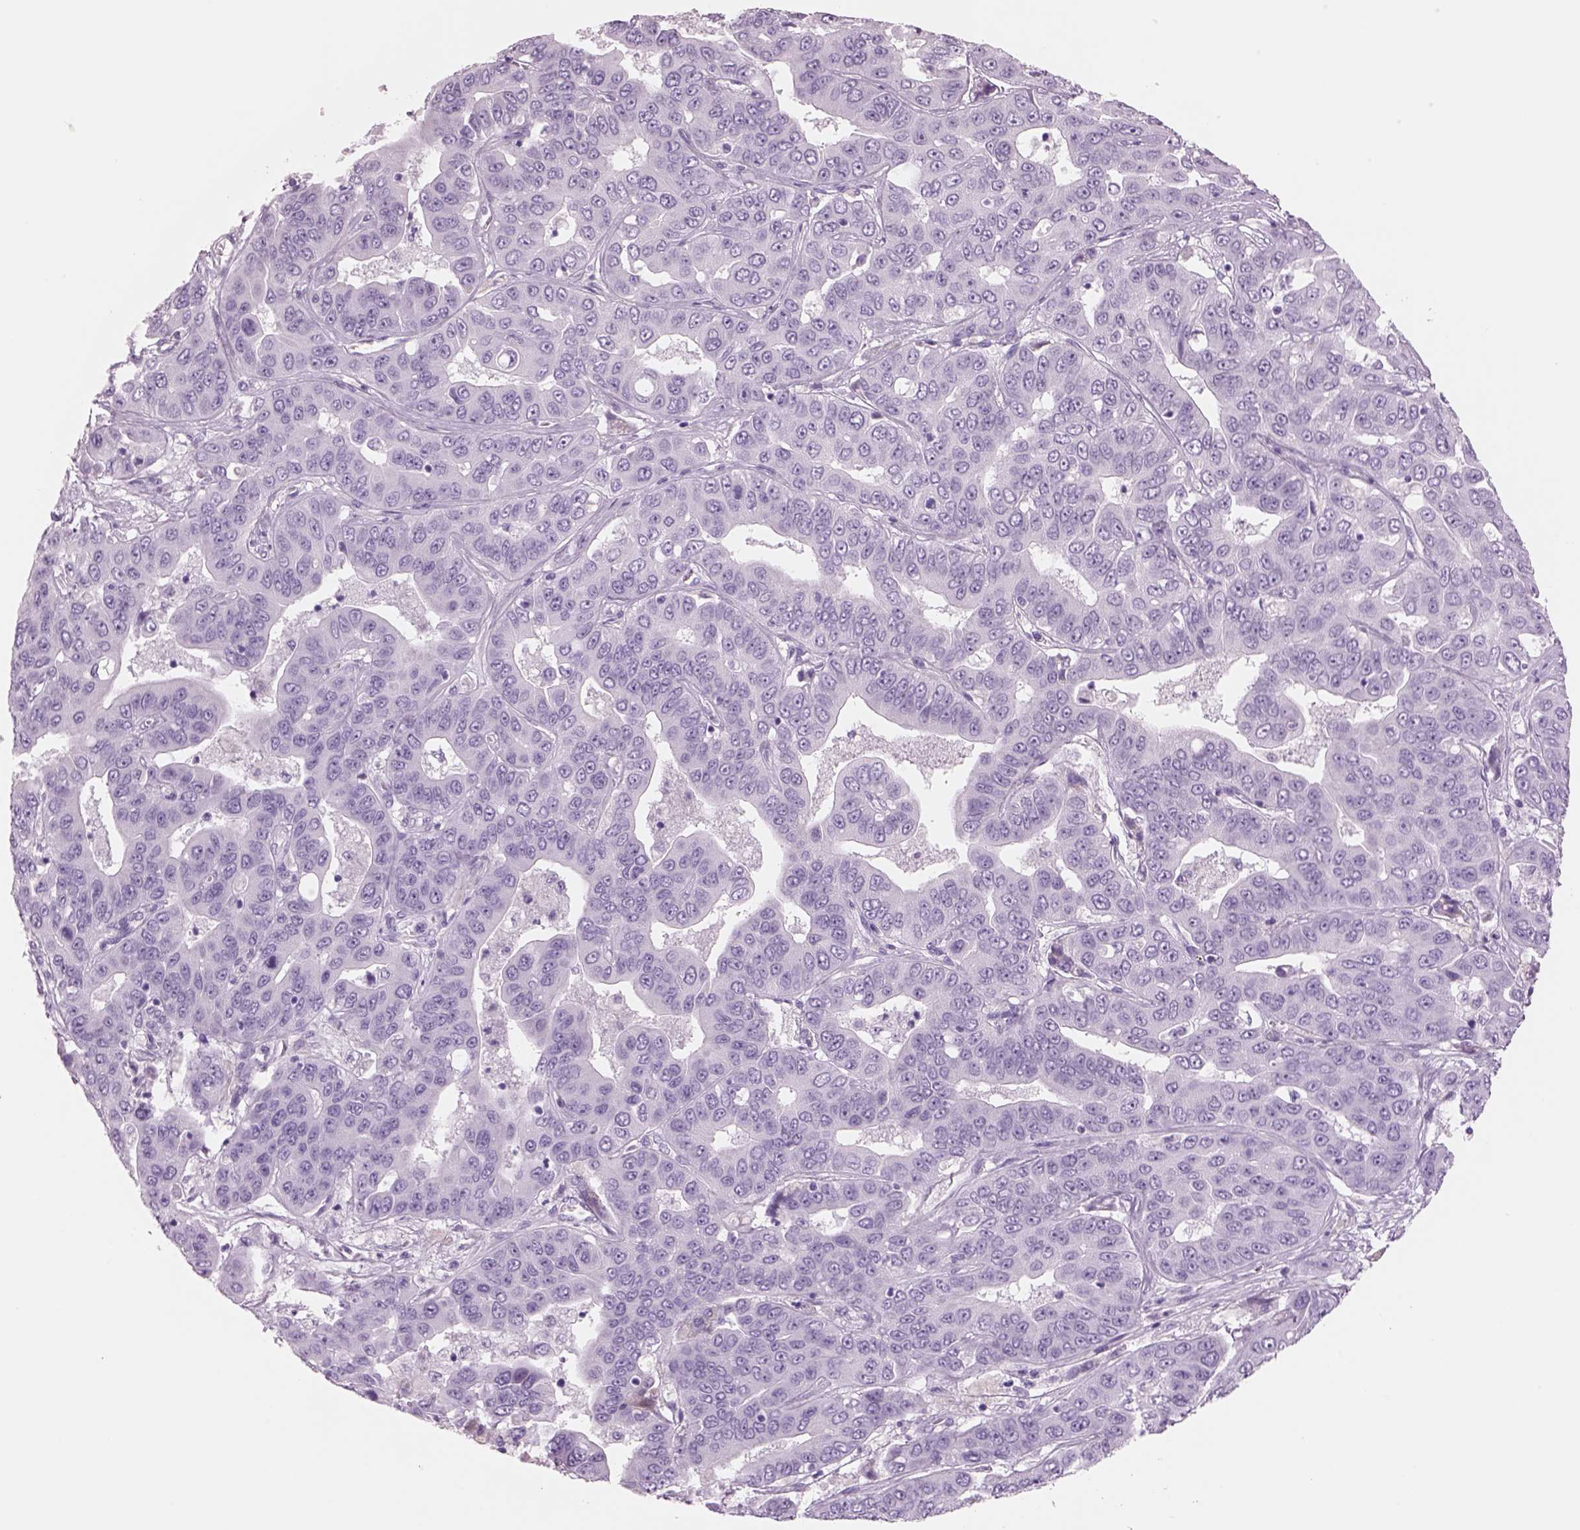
{"staining": {"intensity": "negative", "quantity": "none", "location": "none"}, "tissue": "liver cancer", "cell_type": "Tumor cells", "image_type": "cancer", "snomed": [{"axis": "morphology", "description": "Cholangiocarcinoma"}, {"axis": "topography", "description": "Liver"}], "caption": "Immunohistochemical staining of liver cholangiocarcinoma shows no significant expression in tumor cells.", "gene": "RHO", "patient": {"sex": "female", "age": 52}}